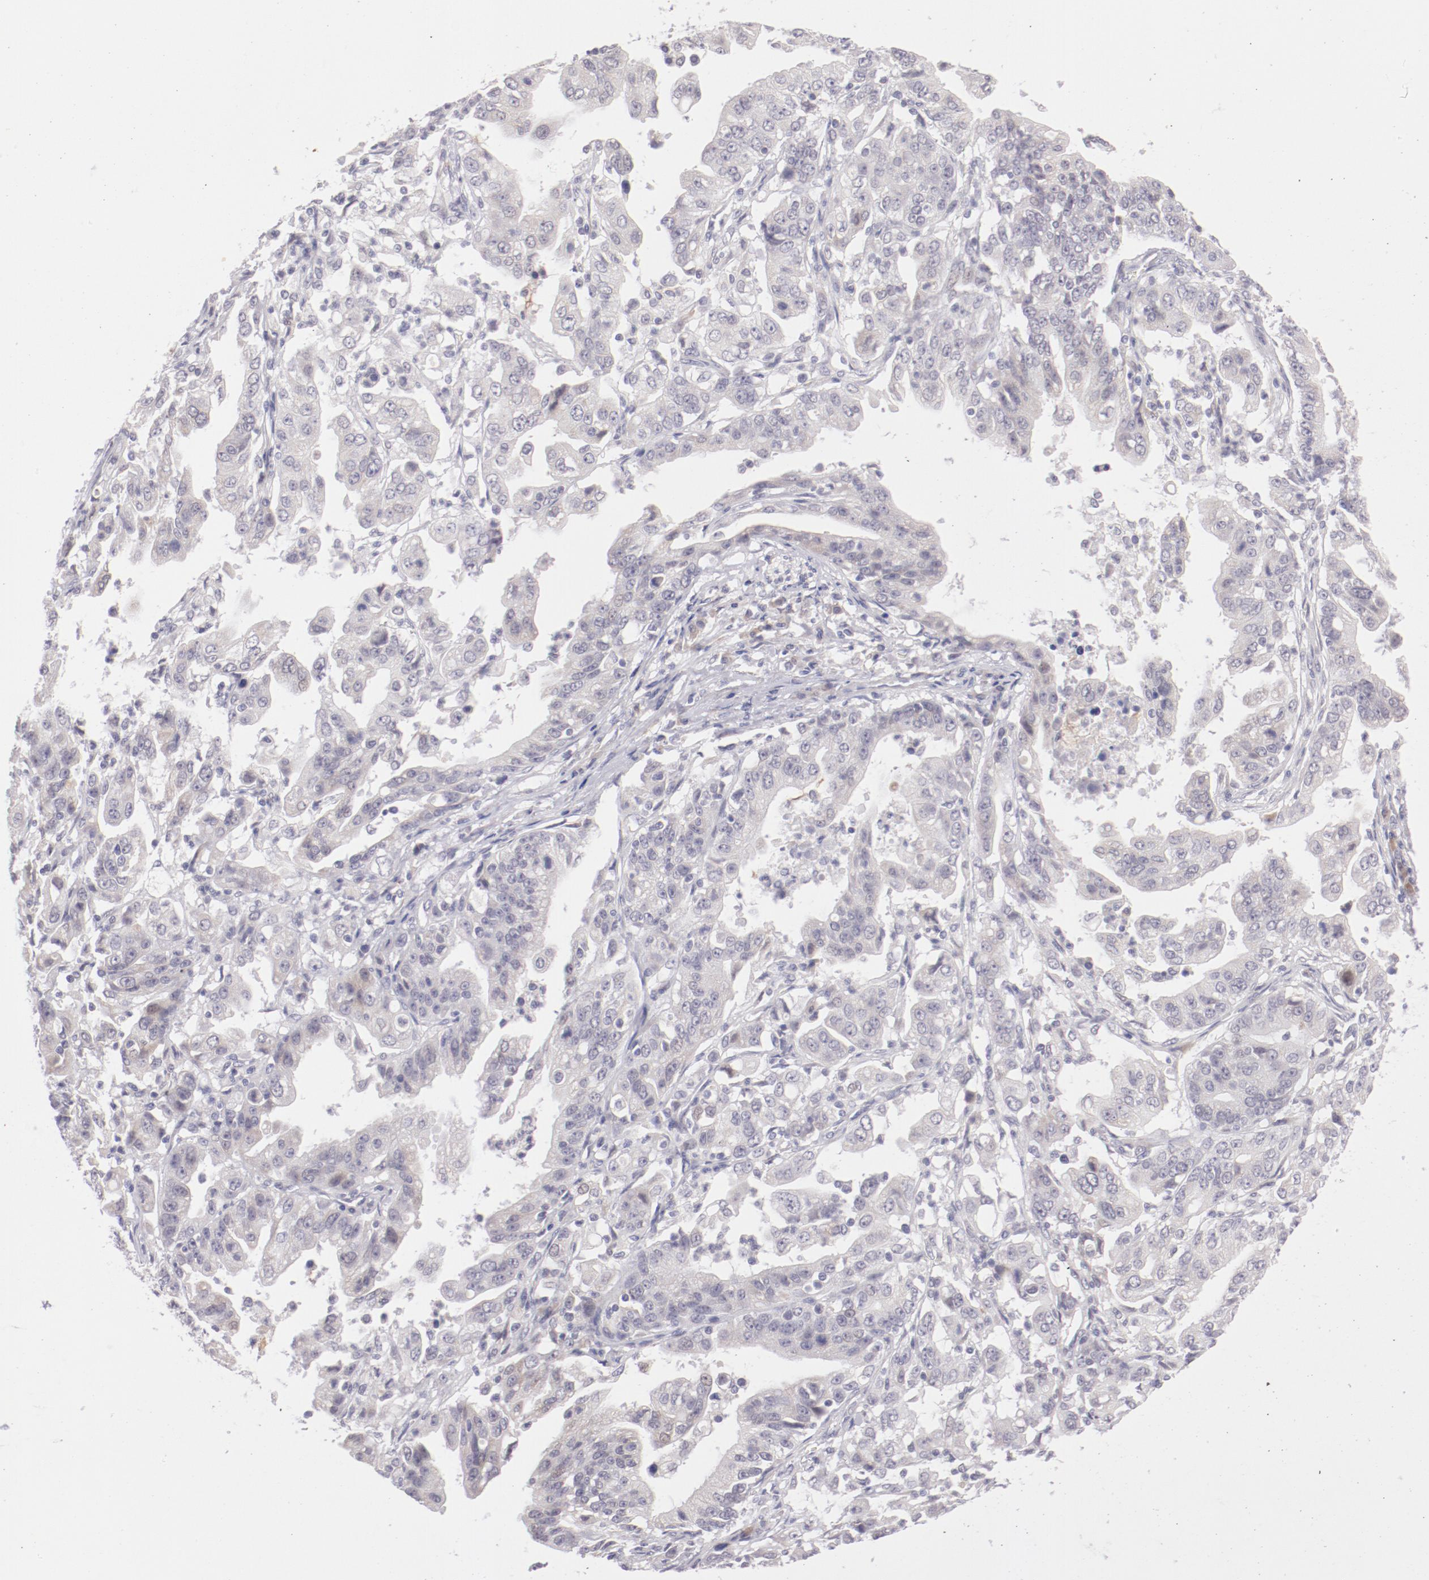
{"staining": {"intensity": "negative", "quantity": "none", "location": "none"}, "tissue": "stomach cancer", "cell_type": "Tumor cells", "image_type": "cancer", "snomed": [{"axis": "morphology", "description": "Adenocarcinoma, NOS"}, {"axis": "topography", "description": "Stomach, upper"}], "caption": "The IHC image has no significant positivity in tumor cells of stomach cancer tissue.", "gene": "TRAF3", "patient": {"sex": "female", "age": 50}}